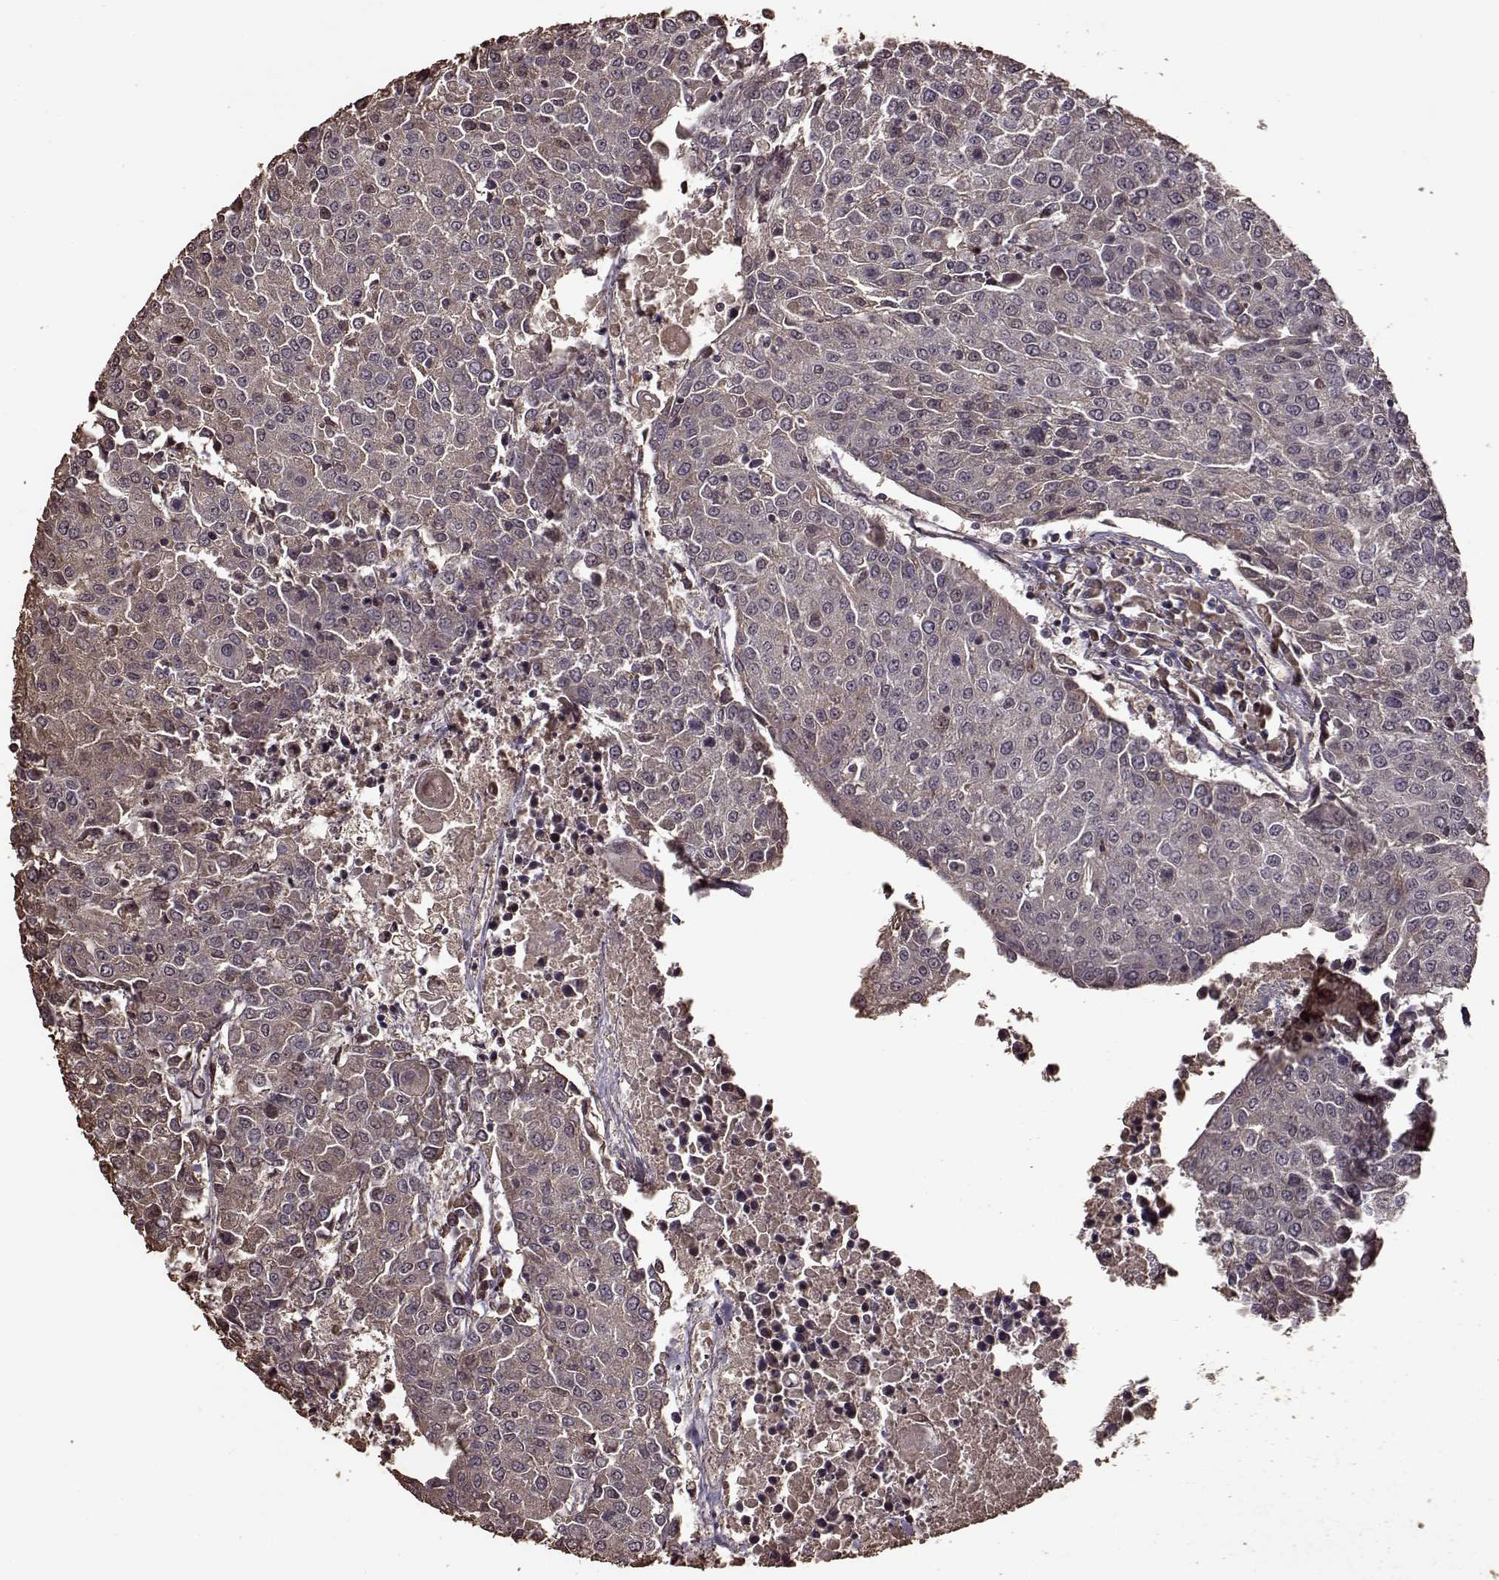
{"staining": {"intensity": "negative", "quantity": "none", "location": "none"}, "tissue": "urothelial cancer", "cell_type": "Tumor cells", "image_type": "cancer", "snomed": [{"axis": "morphology", "description": "Urothelial carcinoma, High grade"}, {"axis": "topography", "description": "Urinary bladder"}], "caption": "DAB immunohistochemical staining of urothelial cancer exhibits no significant staining in tumor cells.", "gene": "FBXW11", "patient": {"sex": "female", "age": 85}}